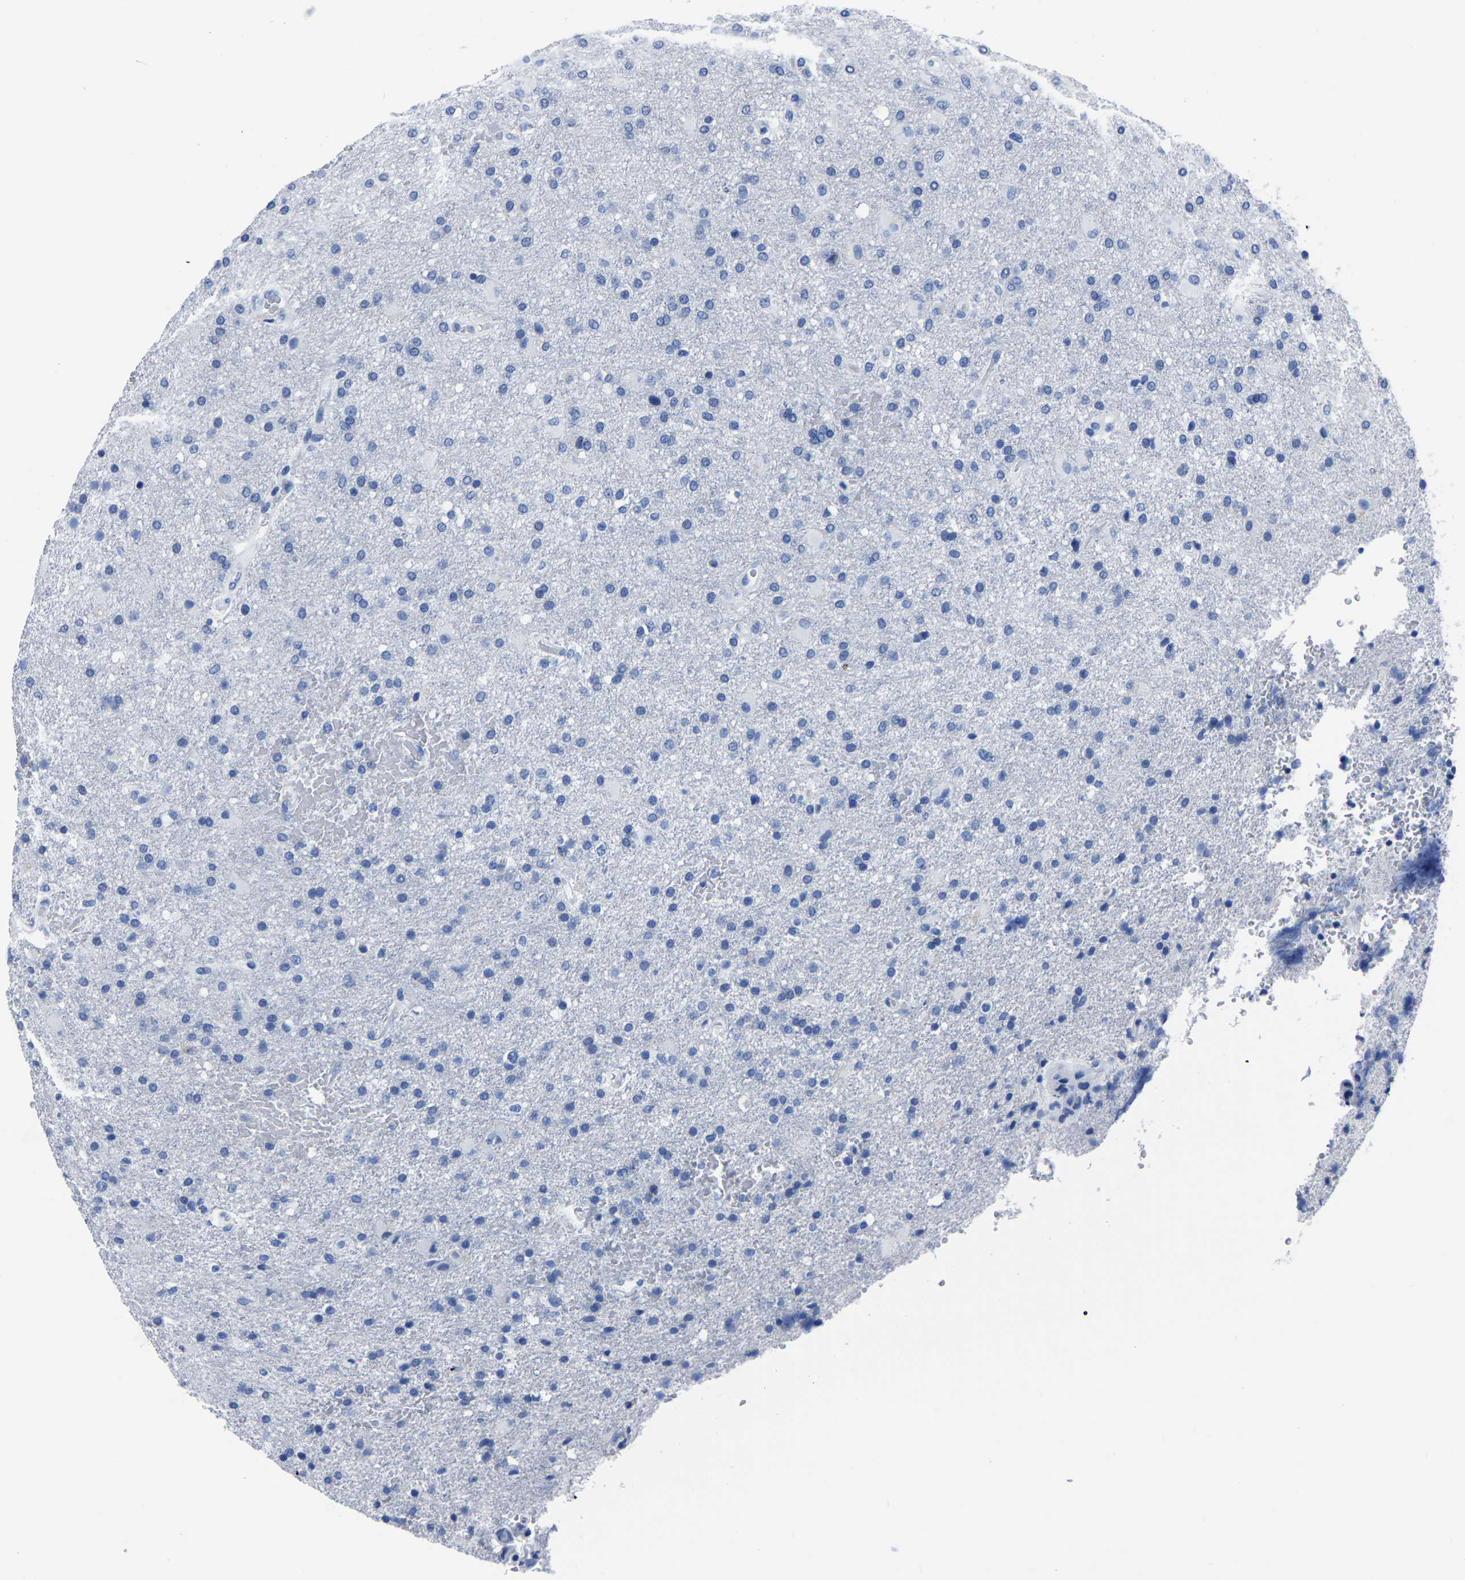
{"staining": {"intensity": "negative", "quantity": "none", "location": "none"}, "tissue": "glioma", "cell_type": "Tumor cells", "image_type": "cancer", "snomed": [{"axis": "morphology", "description": "Glioma, malignant, High grade"}, {"axis": "topography", "description": "Brain"}], "caption": "Tumor cells are negative for brown protein staining in glioma.", "gene": "IMPG2", "patient": {"sex": "male", "age": 72}}